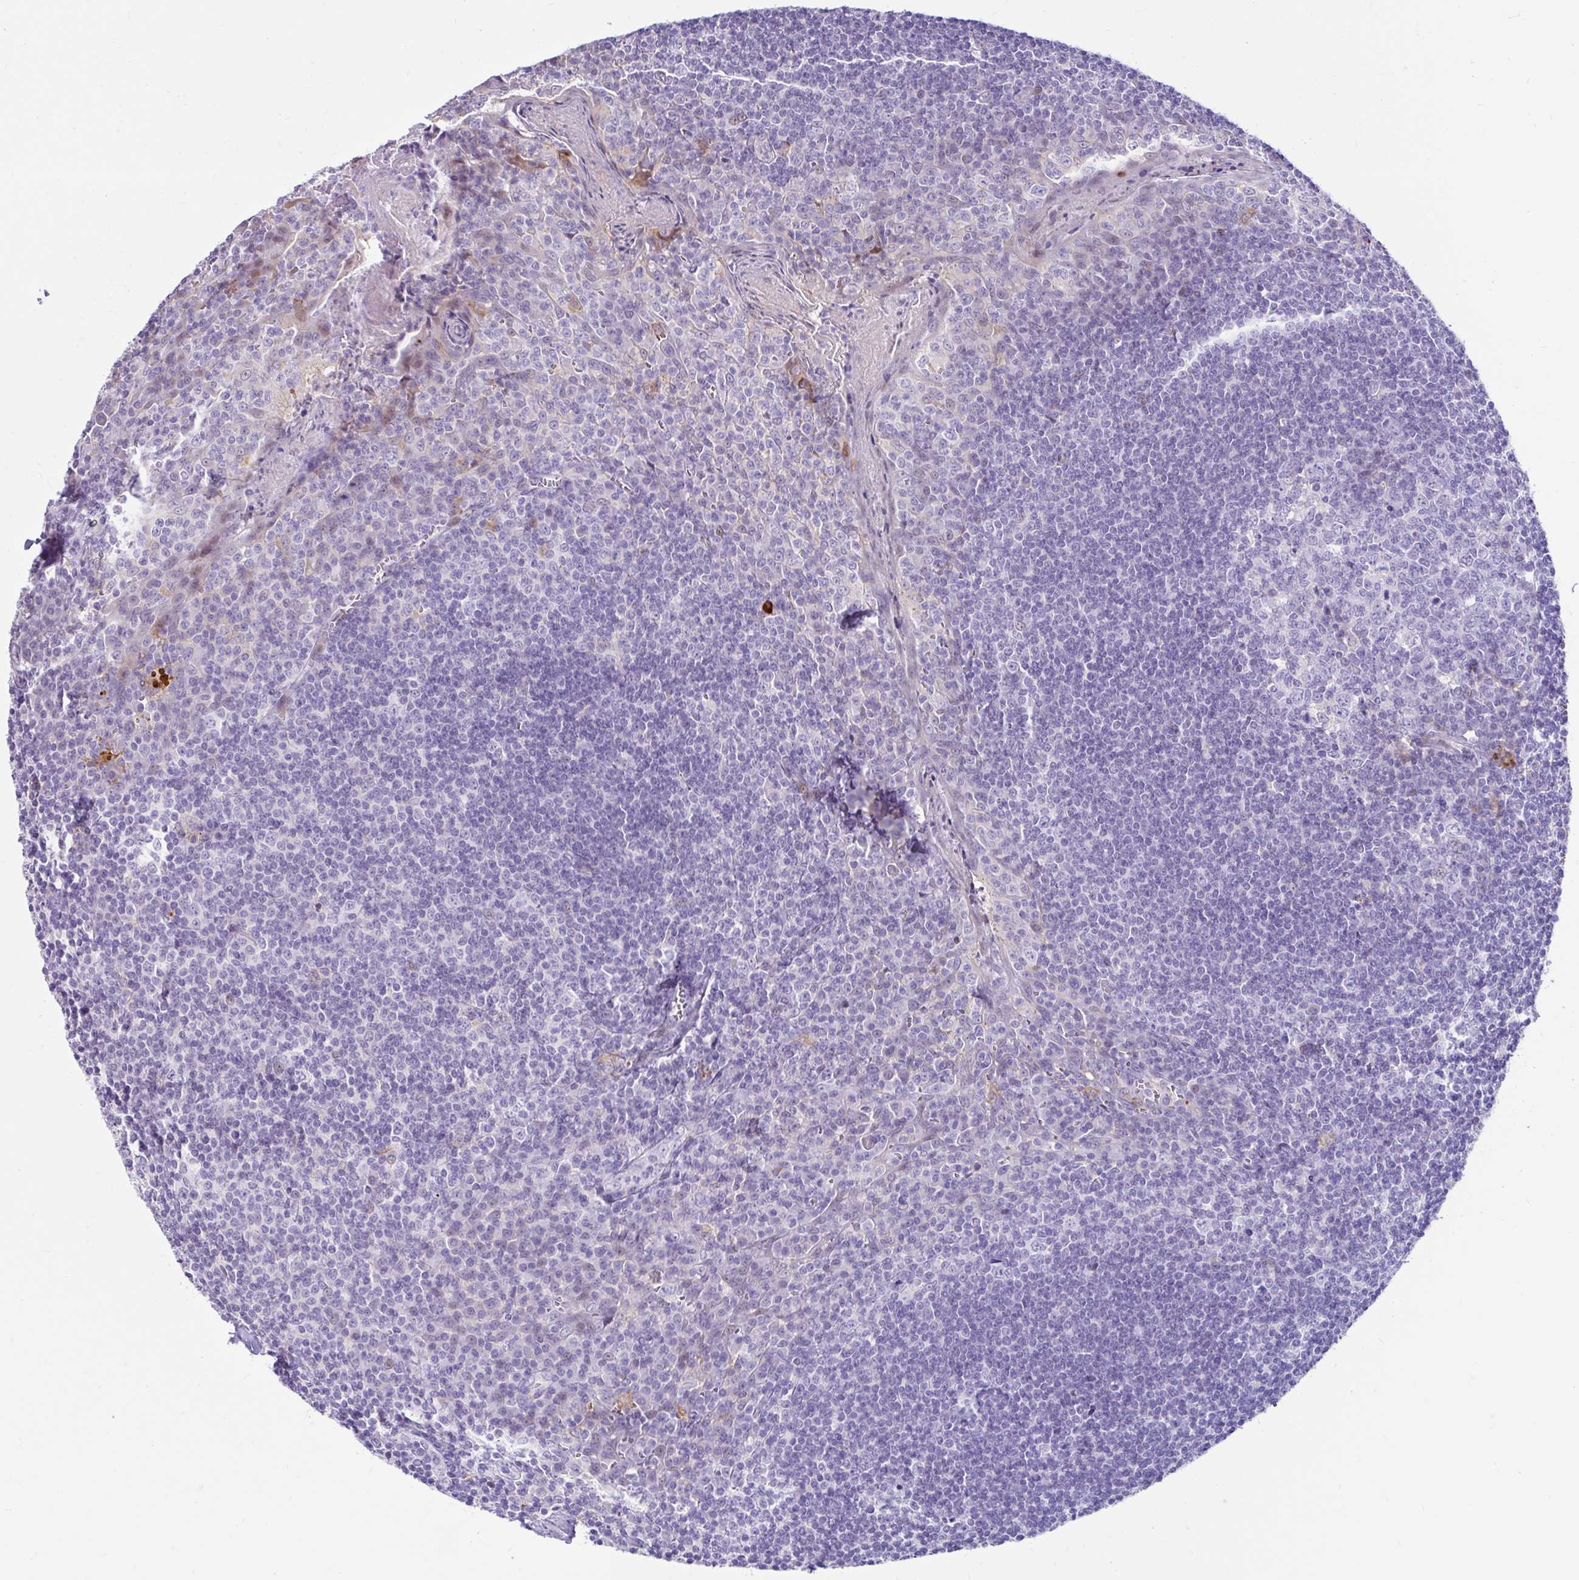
{"staining": {"intensity": "negative", "quantity": "none", "location": "none"}, "tissue": "tonsil", "cell_type": "Germinal center cells", "image_type": "normal", "snomed": [{"axis": "morphology", "description": "Normal tissue, NOS"}, {"axis": "topography", "description": "Tonsil"}], "caption": "Immunohistochemistry micrograph of benign tonsil: human tonsil stained with DAB displays no significant protein expression in germinal center cells.", "gene": "NHLH2", "patient": {"sex": "male", "age": 27}}